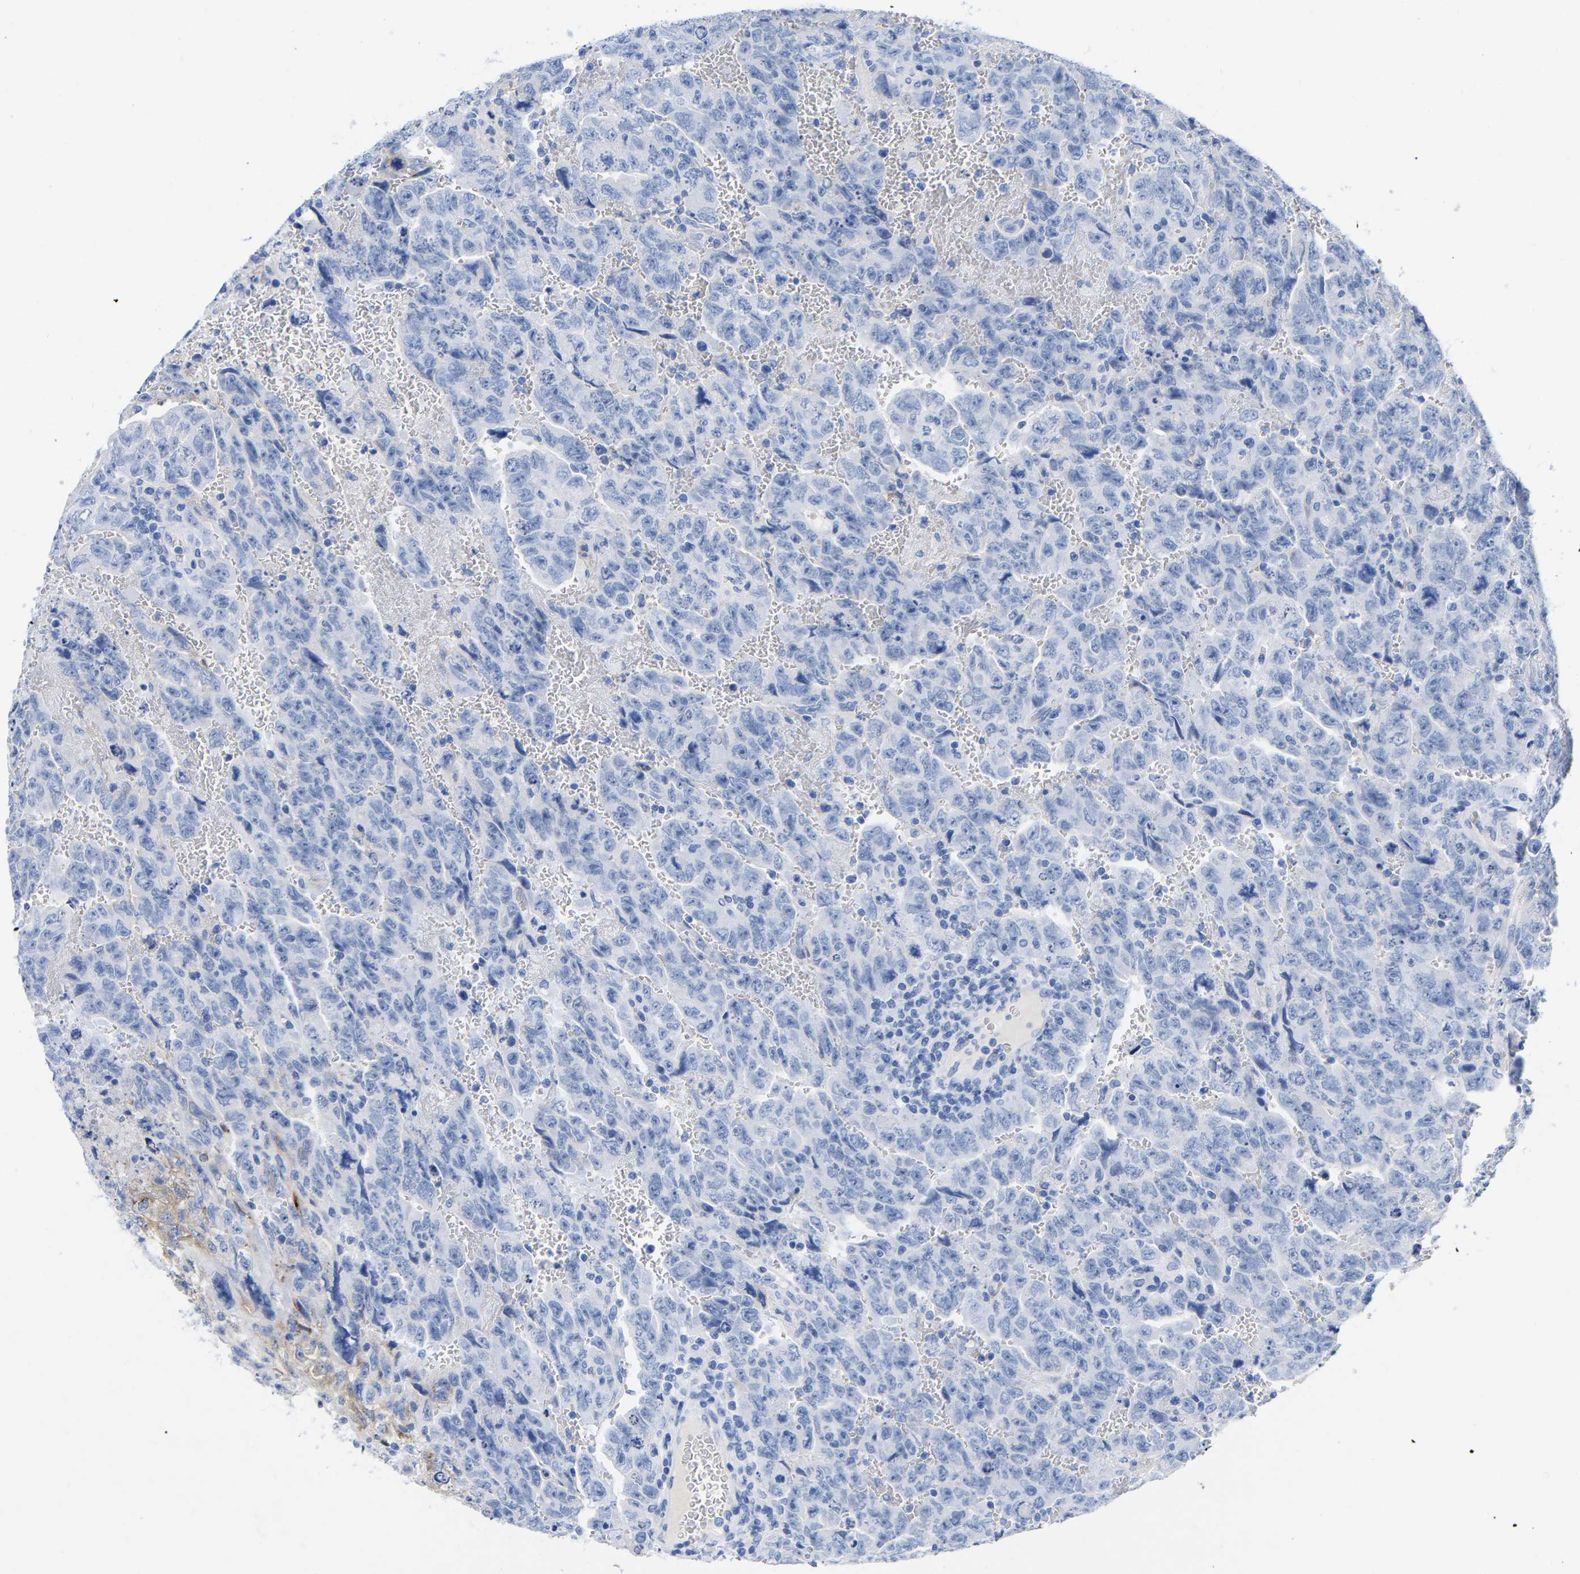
{"staining": {"intensity": "negative", "quantity": "none", "location": "none"}, "tissue": "testis cancer", "cell_type": "Tumor cells", "image_type": "cancer", "snomed": [{"axis": "morphology", "description": "Carcinoma, Embryonal, NOS"}, {"axis": "topography", "description": "Testis"}], "caption": "This is an immunohistochemistry photomicrograph of human testis cancer. There is no expression in tumor cells.", "gene": "HAPLN1", "patient": {"sex": "male", "age": 28}}